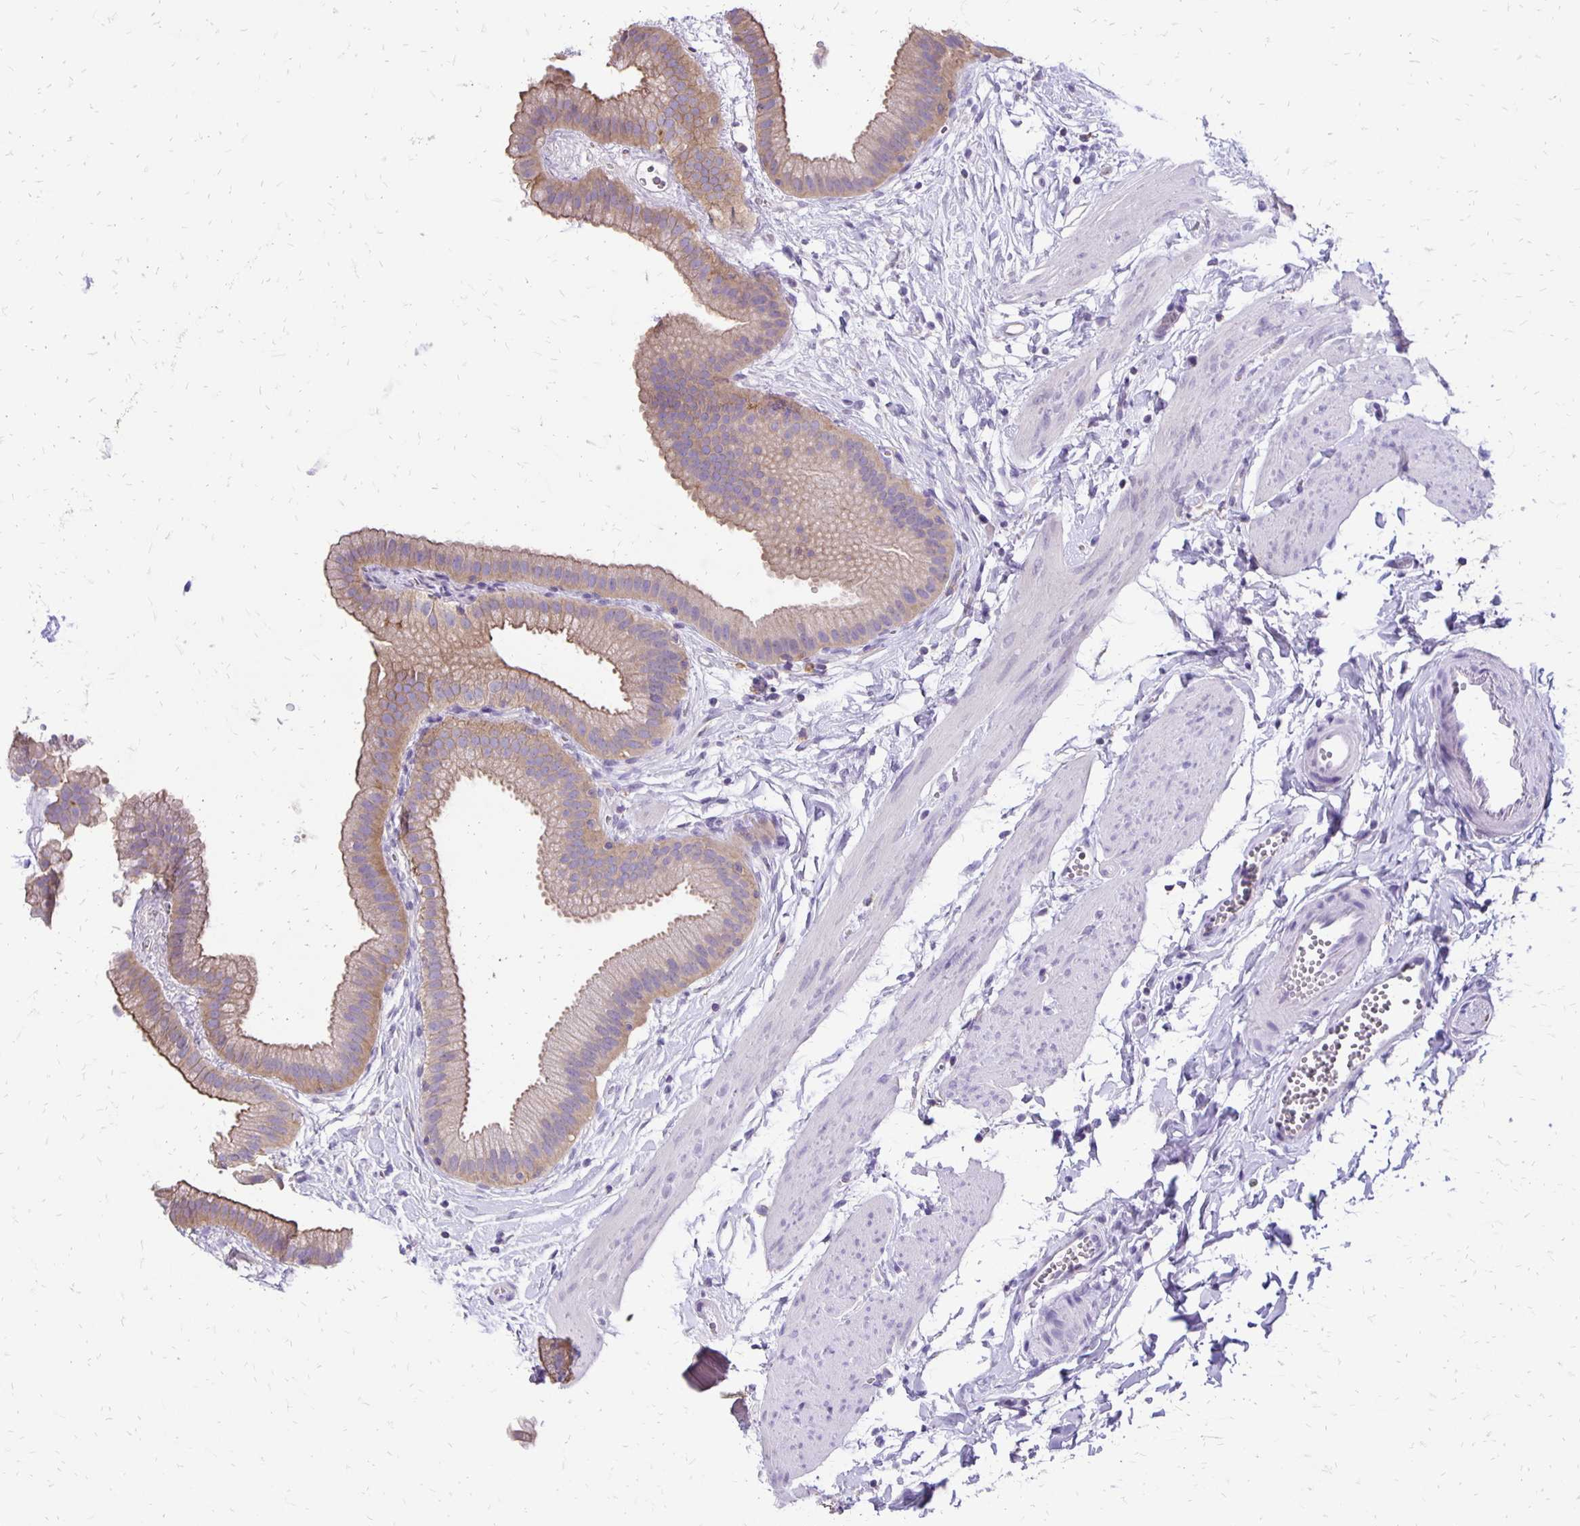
{"staining": {"intensity": "moderate", "quantity": ">75%", "location": "cytoplasmic/membranous"}, "tissue": "gallbladder", "cell_type": "Glandular cells", "image_type": "normal", "snomed": [{"axis": "morphology", "description": "Normal tissue, NOS"}, {"axis": "topography", "description": "Gallbladder"}], "caption": "Approximately >75% of glandular cells in normal gallbladder demonstrate moderate cytoplasmic/membranous protein positivity as visualized by brown immunohistochemical staining.", "gene": "ANKRD45", "patient": {"sex": "female", "age": 63}}